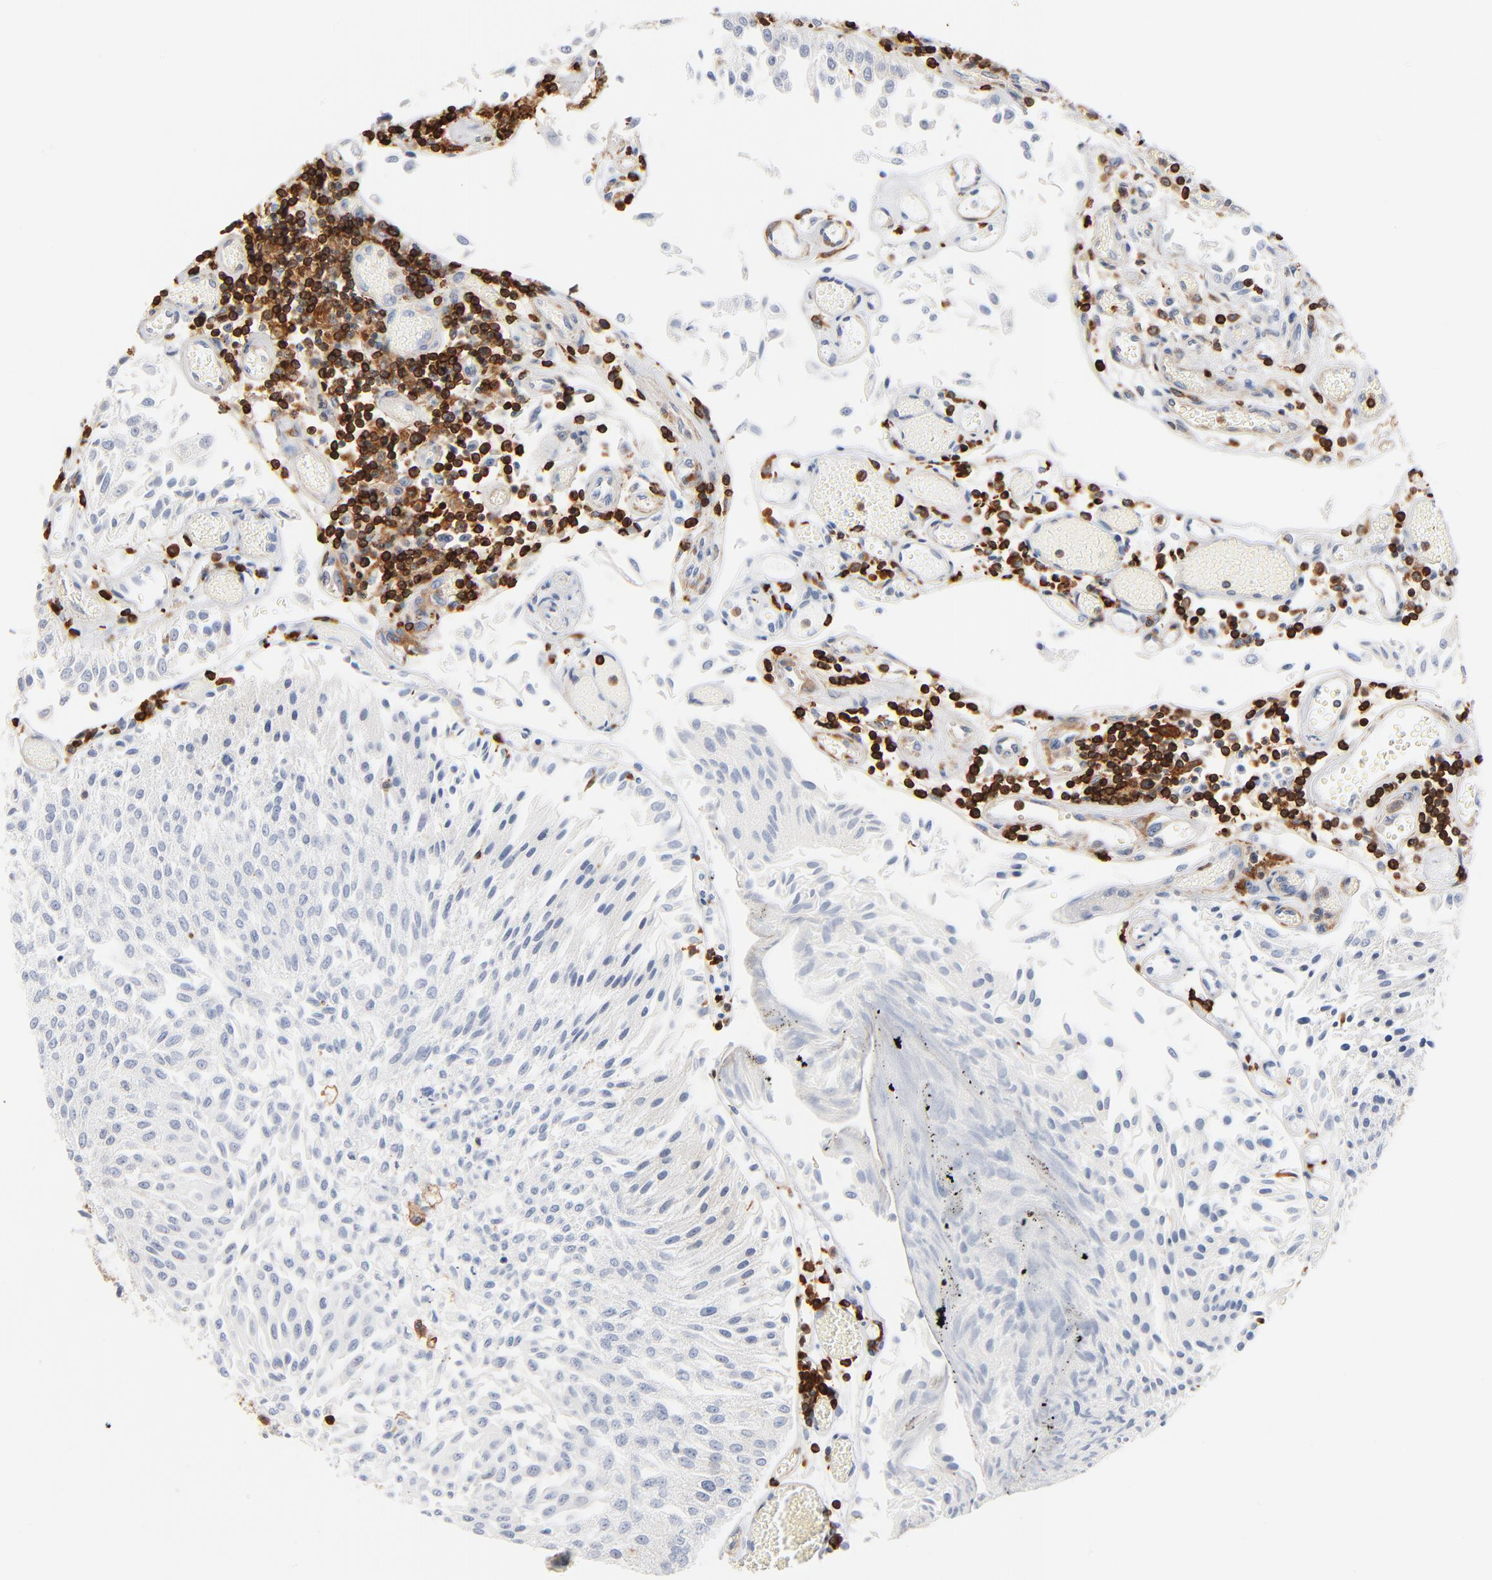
{"staining": {"intensity": "negative", "quantity": "none", "location": "none"}, "tissue": "urothelial cancer", "cell_type": "Tumor cells", "image_type": "cancer", "snomed": [{"axis": "morphology", "description": "Urothelial carcinoma, Low grade"}, {"axis": "topography", "description": "Urinary bladder"}], "caption": "Protein analysis of urothelial carcinoma (low-grade) exhibits no significant positivity in tumor cells.", "gene": "SH3KBP1", "patient": {"sex": "male", "age": 86}}